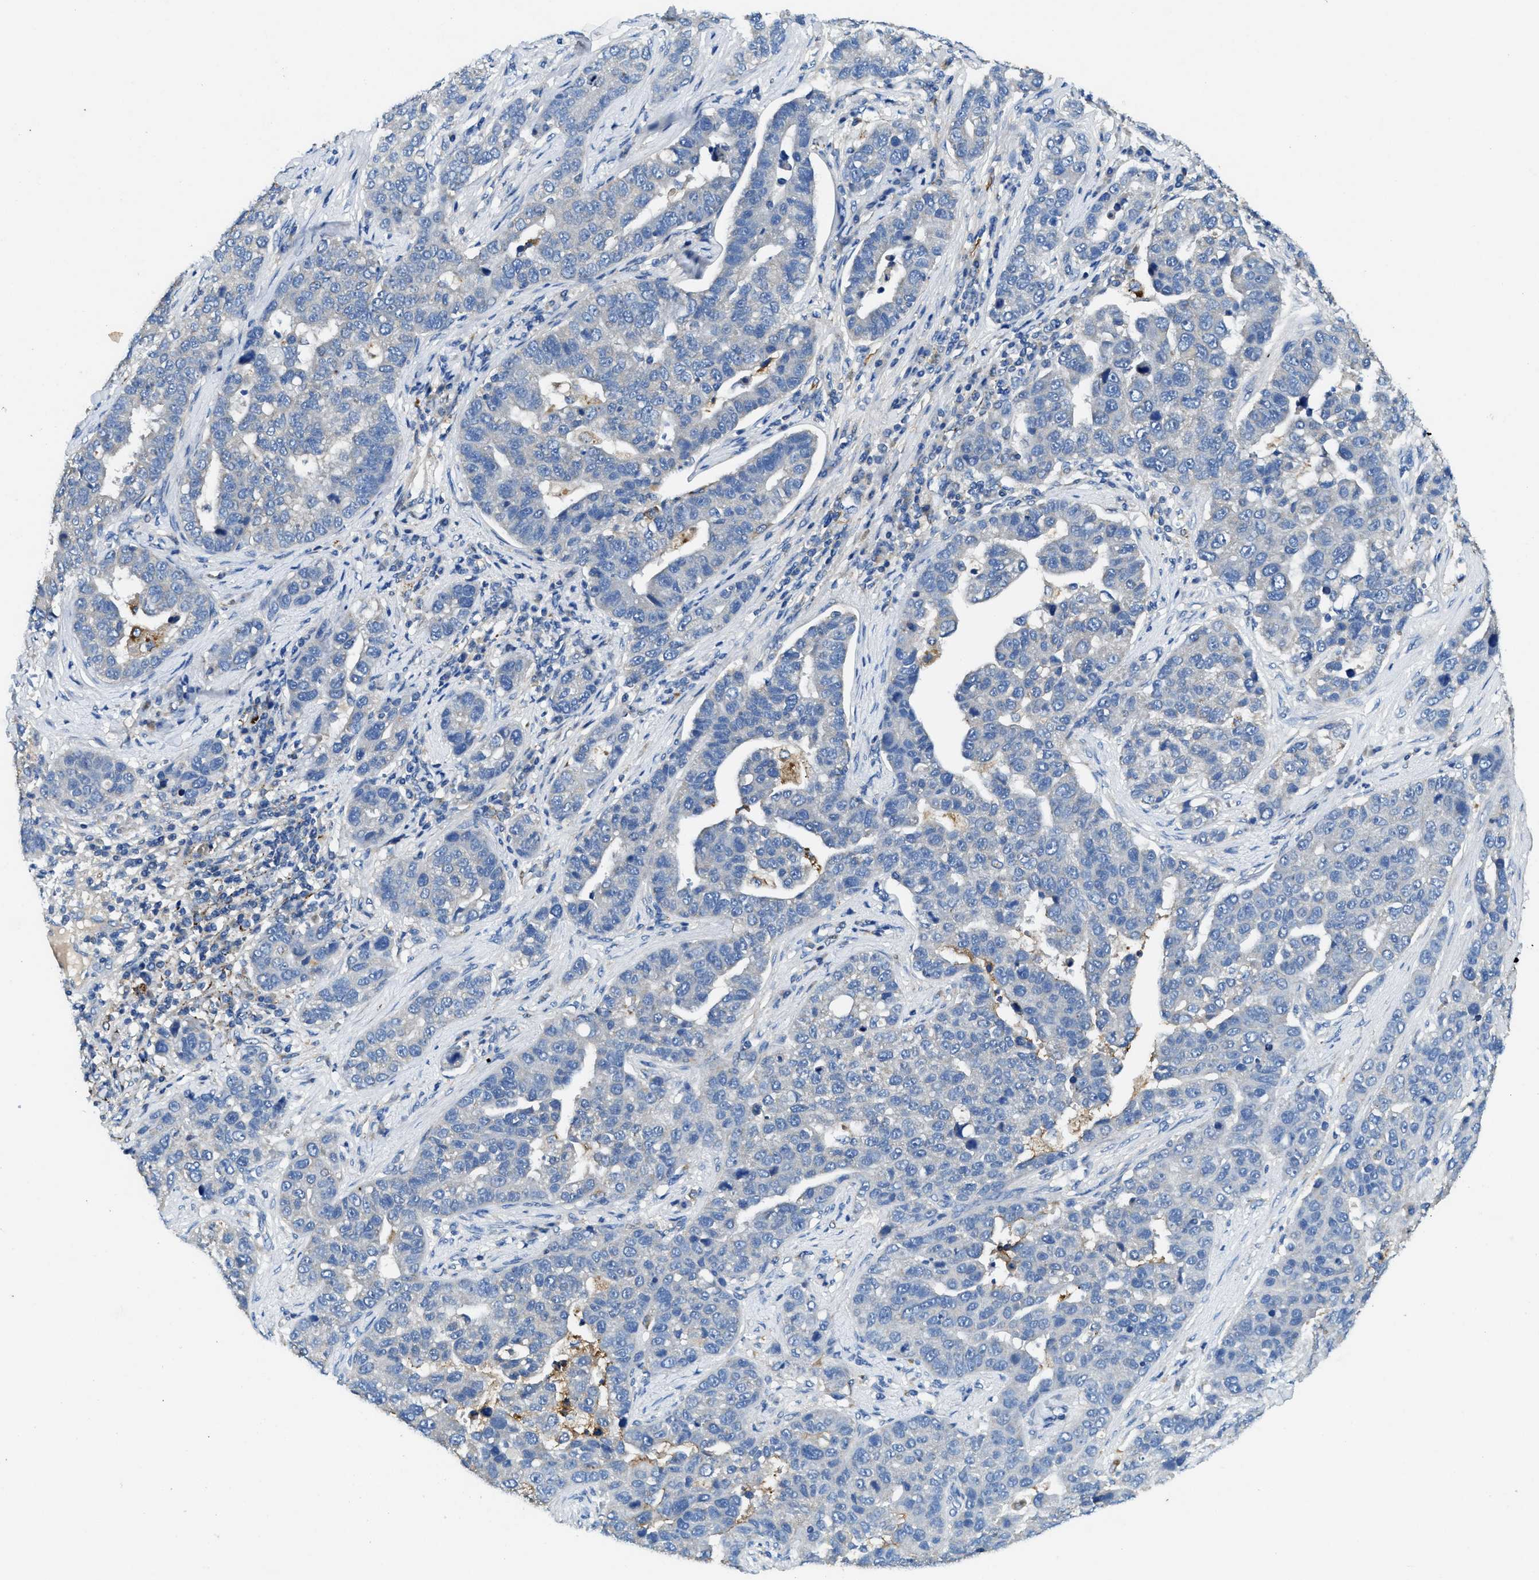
{"staining": {"intensity": "negative", "quantity": "none", "location": "none"}, "tissue": "pancreatic cancer", "cell_type": "Tumor cells", "image_type": "cancer", "snomed": [{"axis": "morphology", "description": "Adenocarcinoma, NOS"}, {"axis": "topography", "description": "Pancreas"}], "caption": "Micrograph shows no protein positivity in tumor cells of pancreatic cancer tissue. (Immunohistochemistry, brightfield microscopy, high magnification).", "gene": "CDK15", "patient": {"sex": "female", "age": 61}}